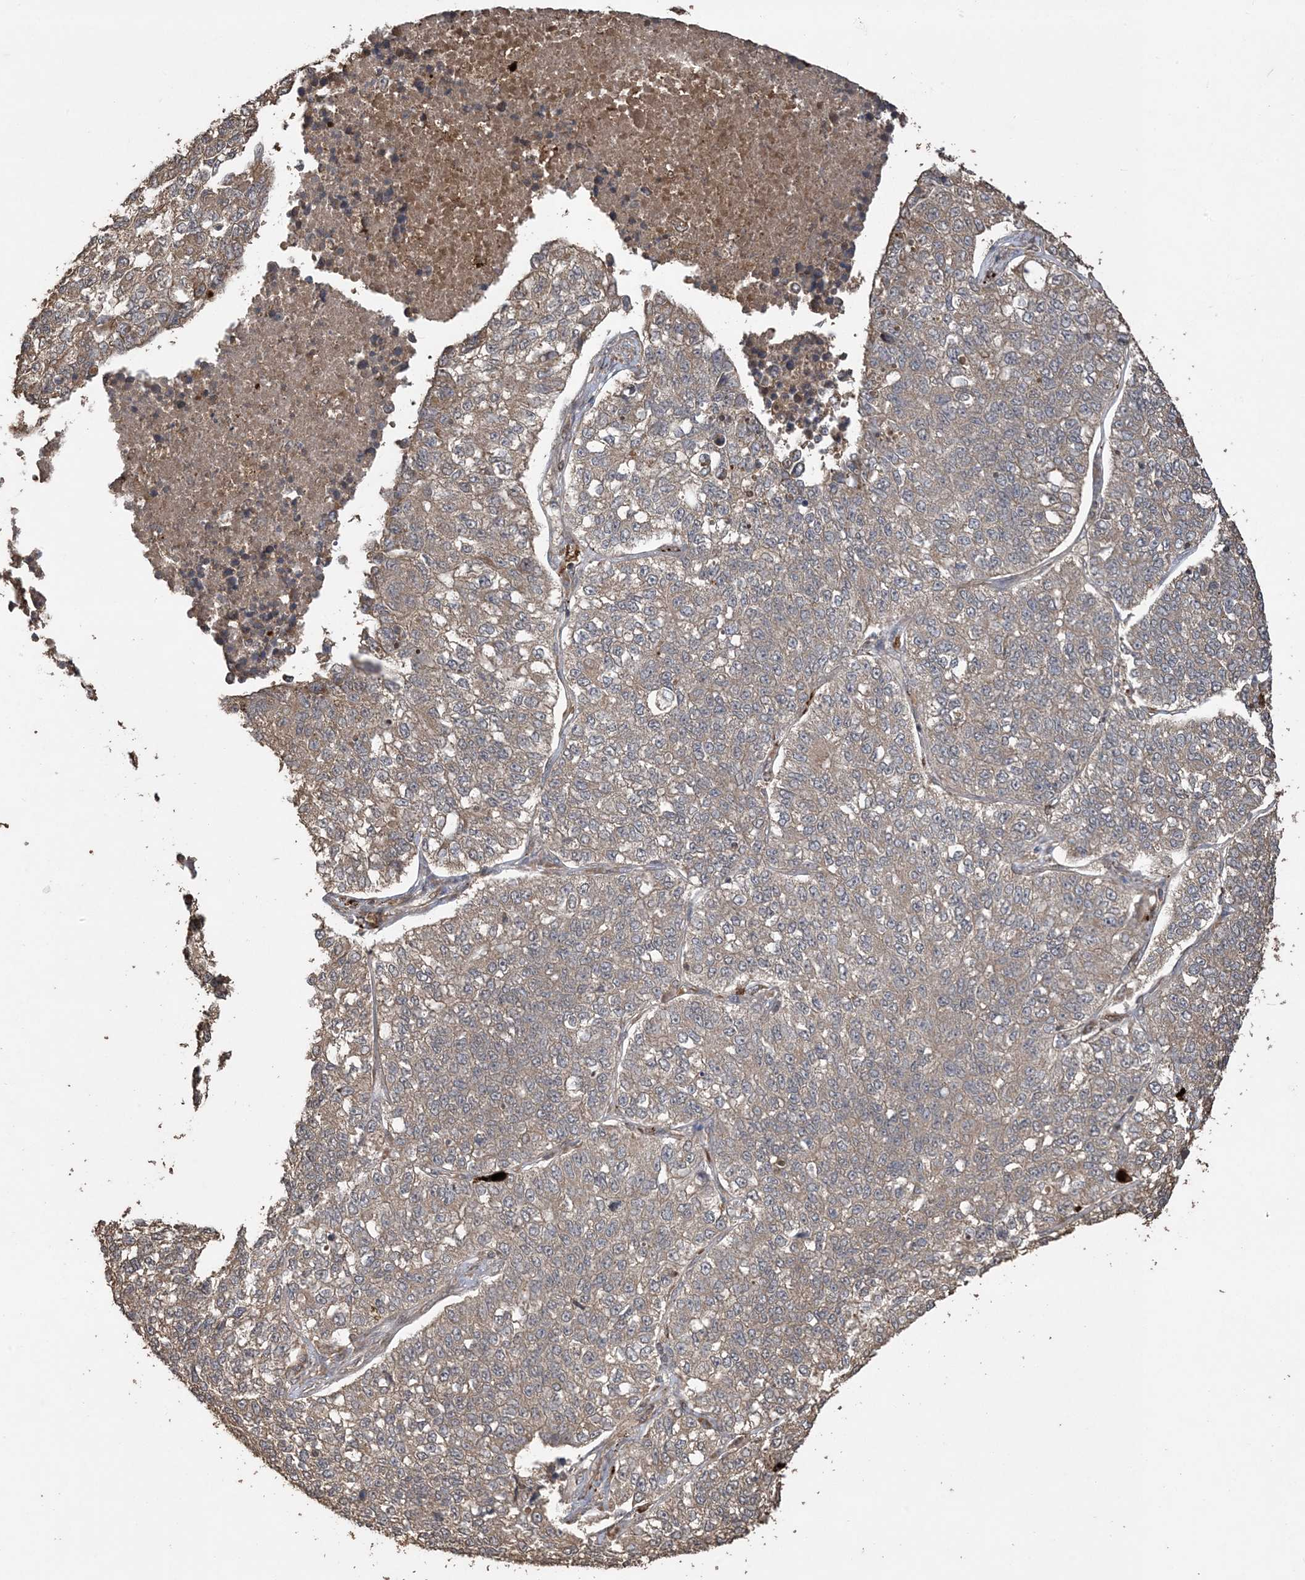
{"staining": {"intensity": "weak", "quantity": ">75%", "location": "cytoplasmic/membranous"}, "tissue": "lung cancer", "cell_type": "Tumor cells", "image_type": "cancer", "snomed": [{"axis": "morphology", "description": "Adenocarcinoma, NOS"}, {"axis": "topography", "description": "Lung"}], "caption": "The immunohistochemical stain highlights weak cytoplasmic/membranous expression in tumor cells of lung cancer (adenocarcinoma) tissue.", "gene": "EFCAB8", "patient": {"sex": "male", "age": 49}}